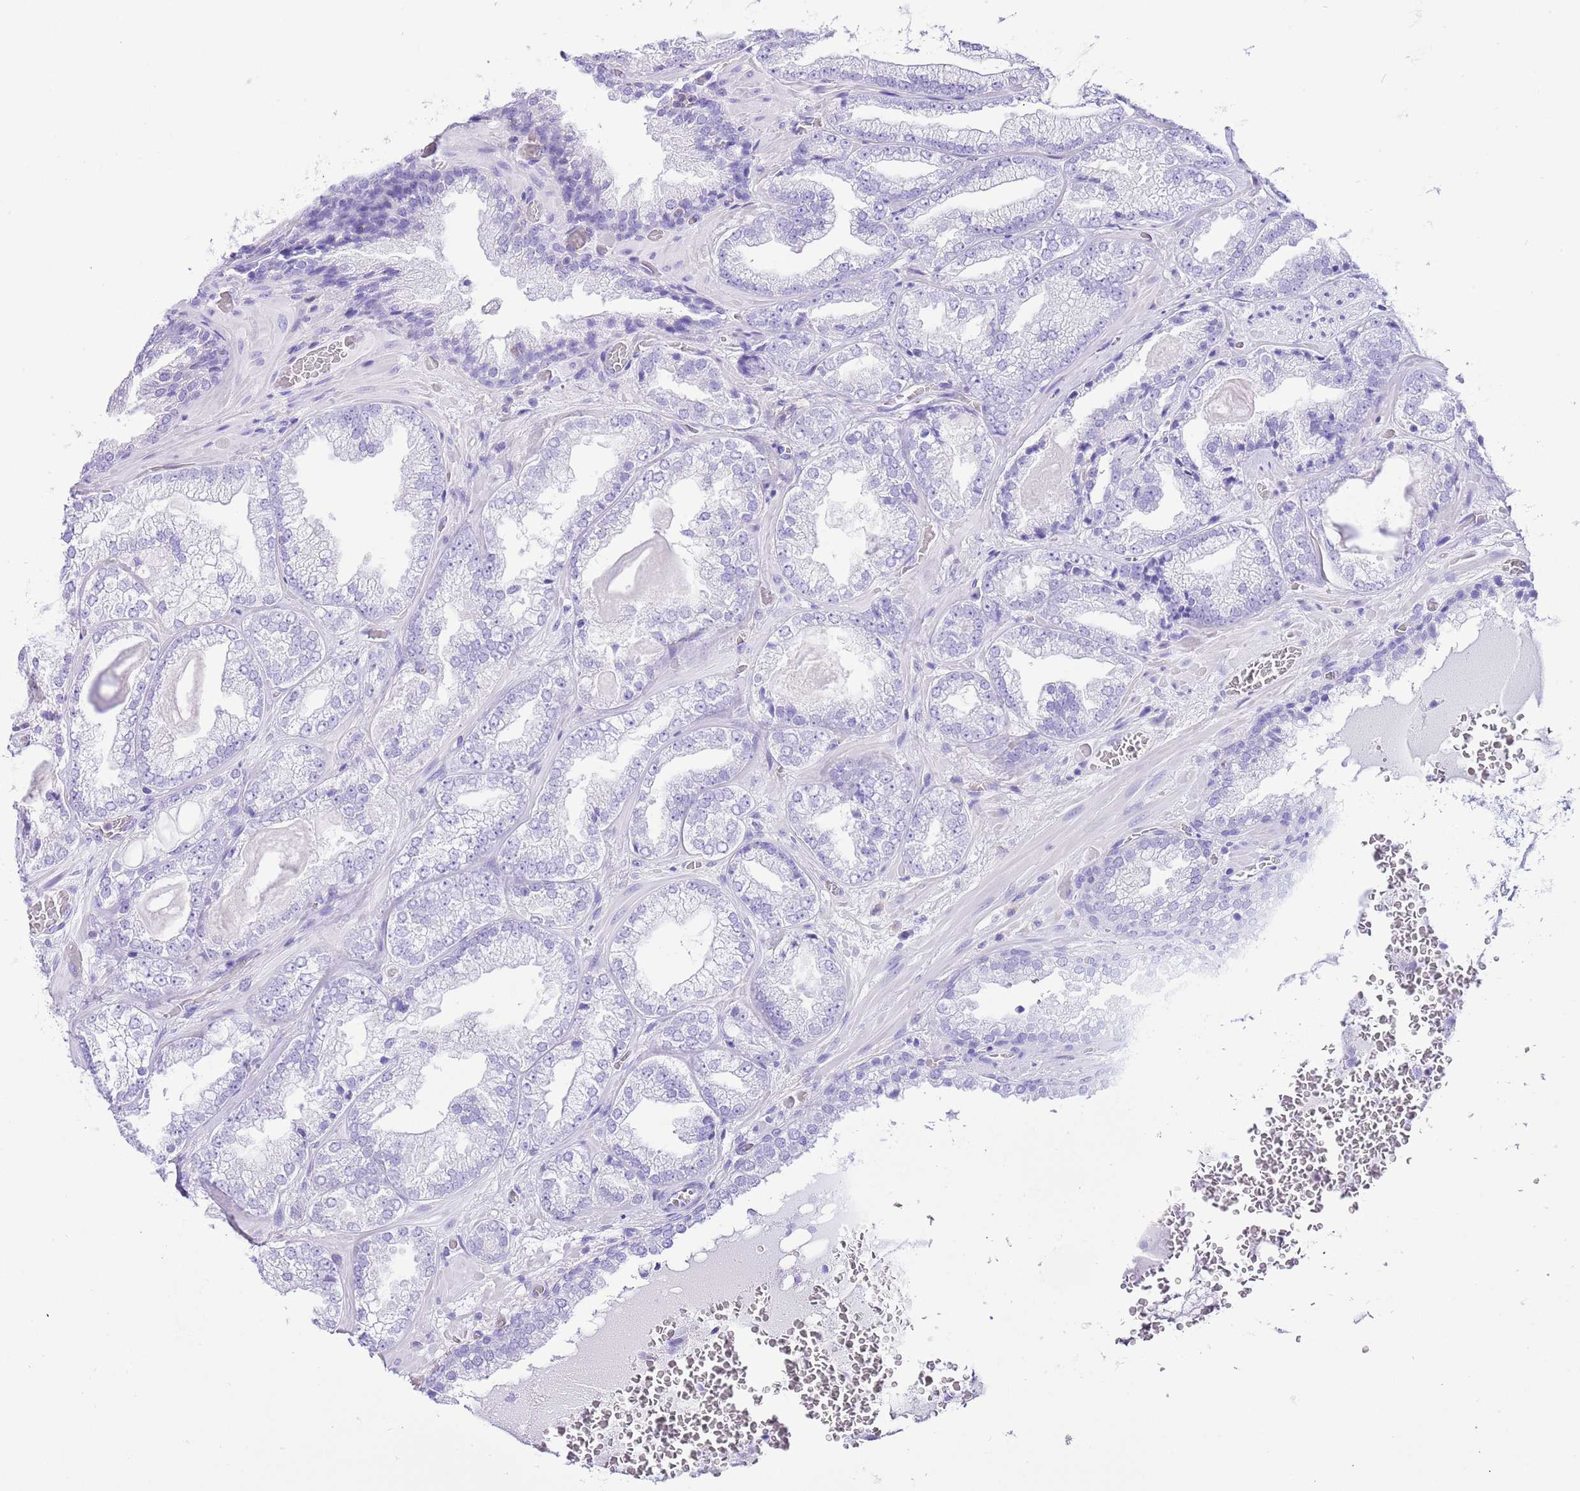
{"staining": {"intensity": "negative", "quantity": "none", "location": "none"}, "tissue": "prostate cancer", "cell_type": "Tumor cells", "image_type": "cancer", "snomed": [{"axis": "morphology", "description": "Adenocarcinoma, Low grade"}, {"axis": "topography", "description": "Prostate"}], "caption": "Immunohistochemical staining of human prostate low-grade adenocarcinoma reveals no significant positivity in tumor cells.", "gene": "CNN2", "patient": {"sex": "male", "age": 57}}